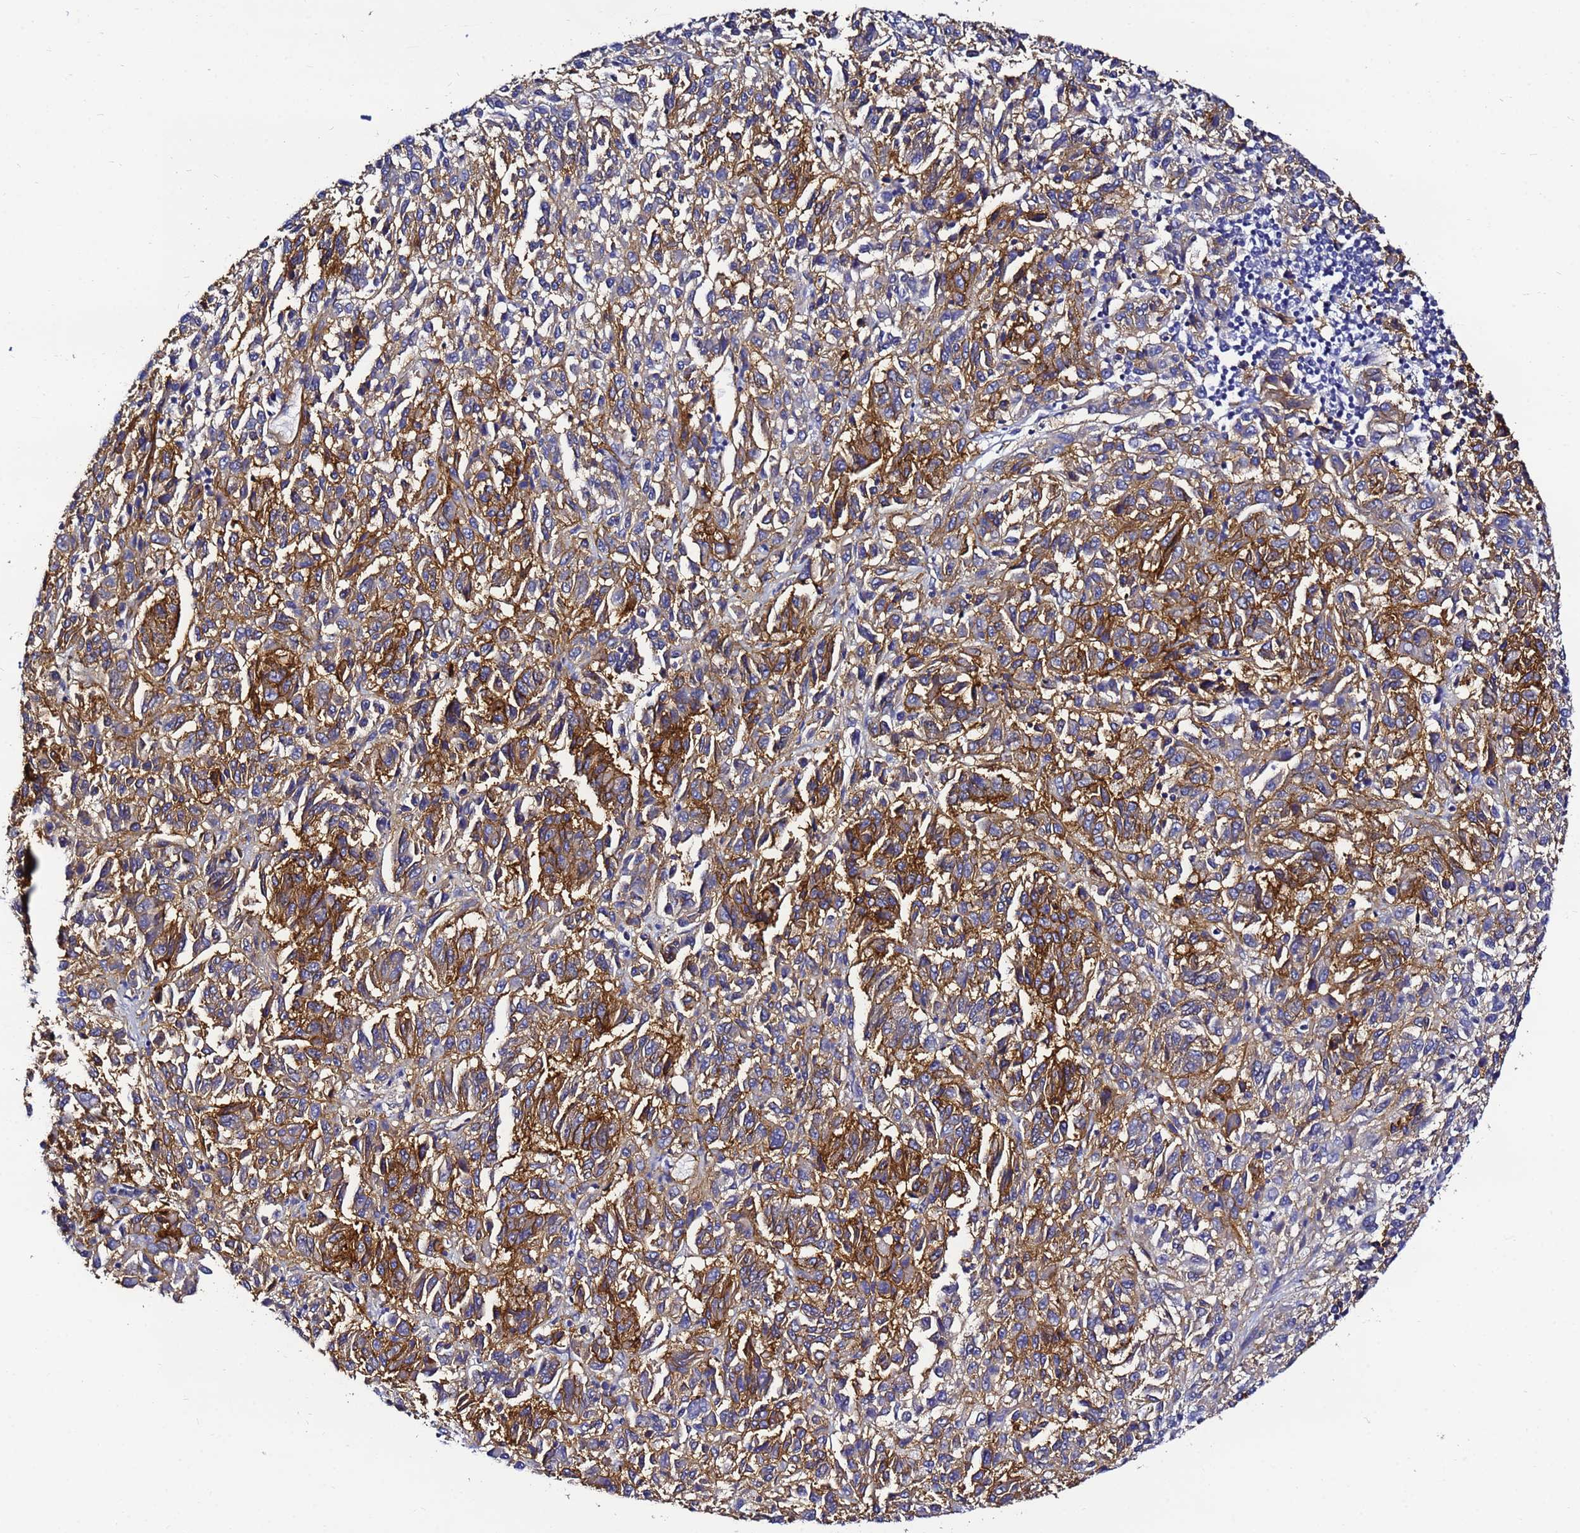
{"staining": {"intensity": "moderate", "quantity": ">75%", "location": "cytoplasmic/membranous"}, "tissue": "melanoma", "cell_type": "Tumor cells", "image_type": "cancer", "snomed": [{"axis": "morphology", "description": "Malignant melanoma, Metastatic site"}, {"axis": "topography", "description": "Lung"}], "caption": "Immunohistochemical staining of human melanoma shows moderate cytoplasmic/membranous protein positivity in about >75% of tumor cells. (DAB IHC with brightfield microscopy, high magnification).", "gene": "DEFB104A", "patient": {"sex": "male", "age": 64}}